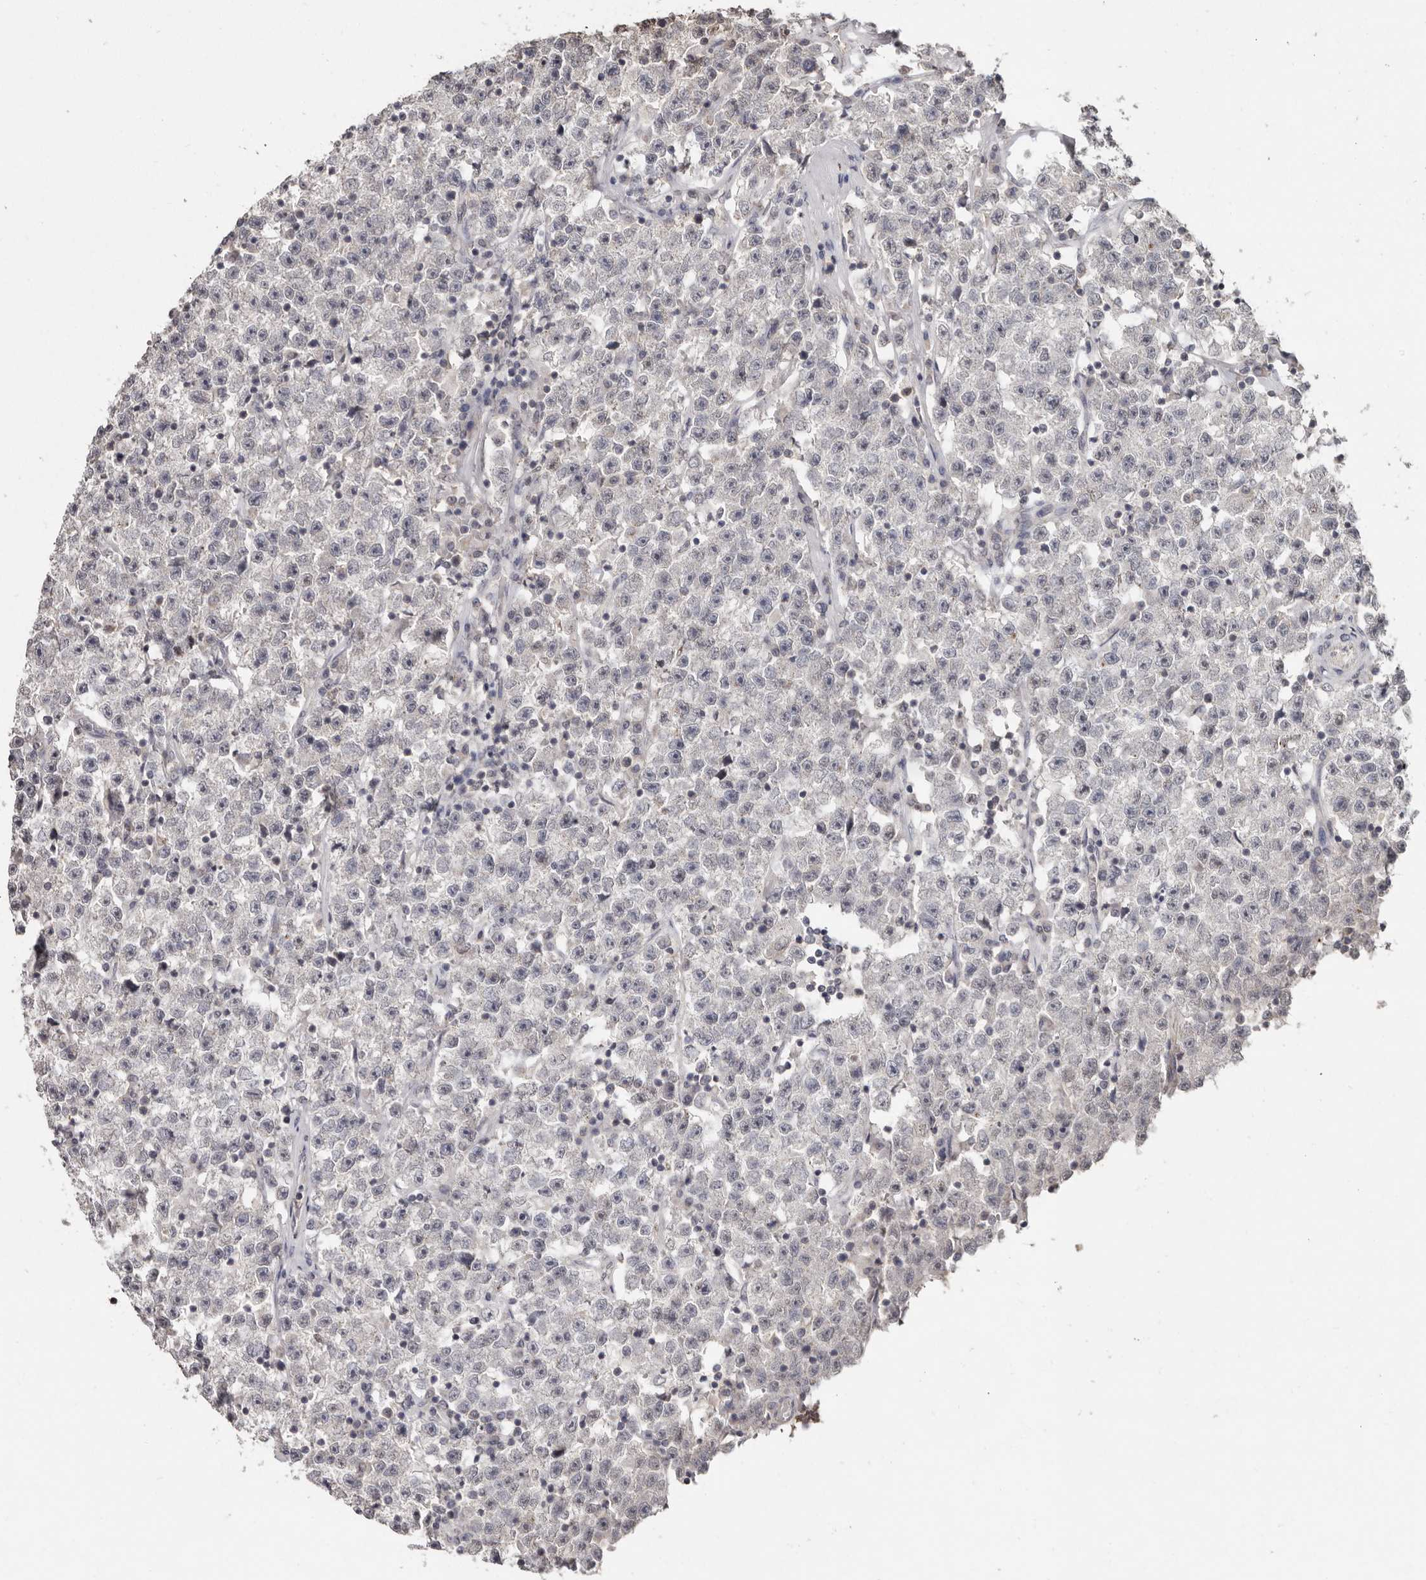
{"staining": {"intensity": "negative", "quantity": "none", "location": "none"}, "tissue": "testis cancer", "cell_type": "Tumor cells", "image_type": "cancer", "snomed": [{"axis": "morphology", "description": "Seminoma, NOS"}, {"axis": "topography", "description": "Testis"}], "caption": "This is an immunohistochemistry photomicrograph of testis cancer (seminoma). There is no expression in tumor cells.", "gene": "LINGO2", "patient": {"sex": "male", "age": 22}}